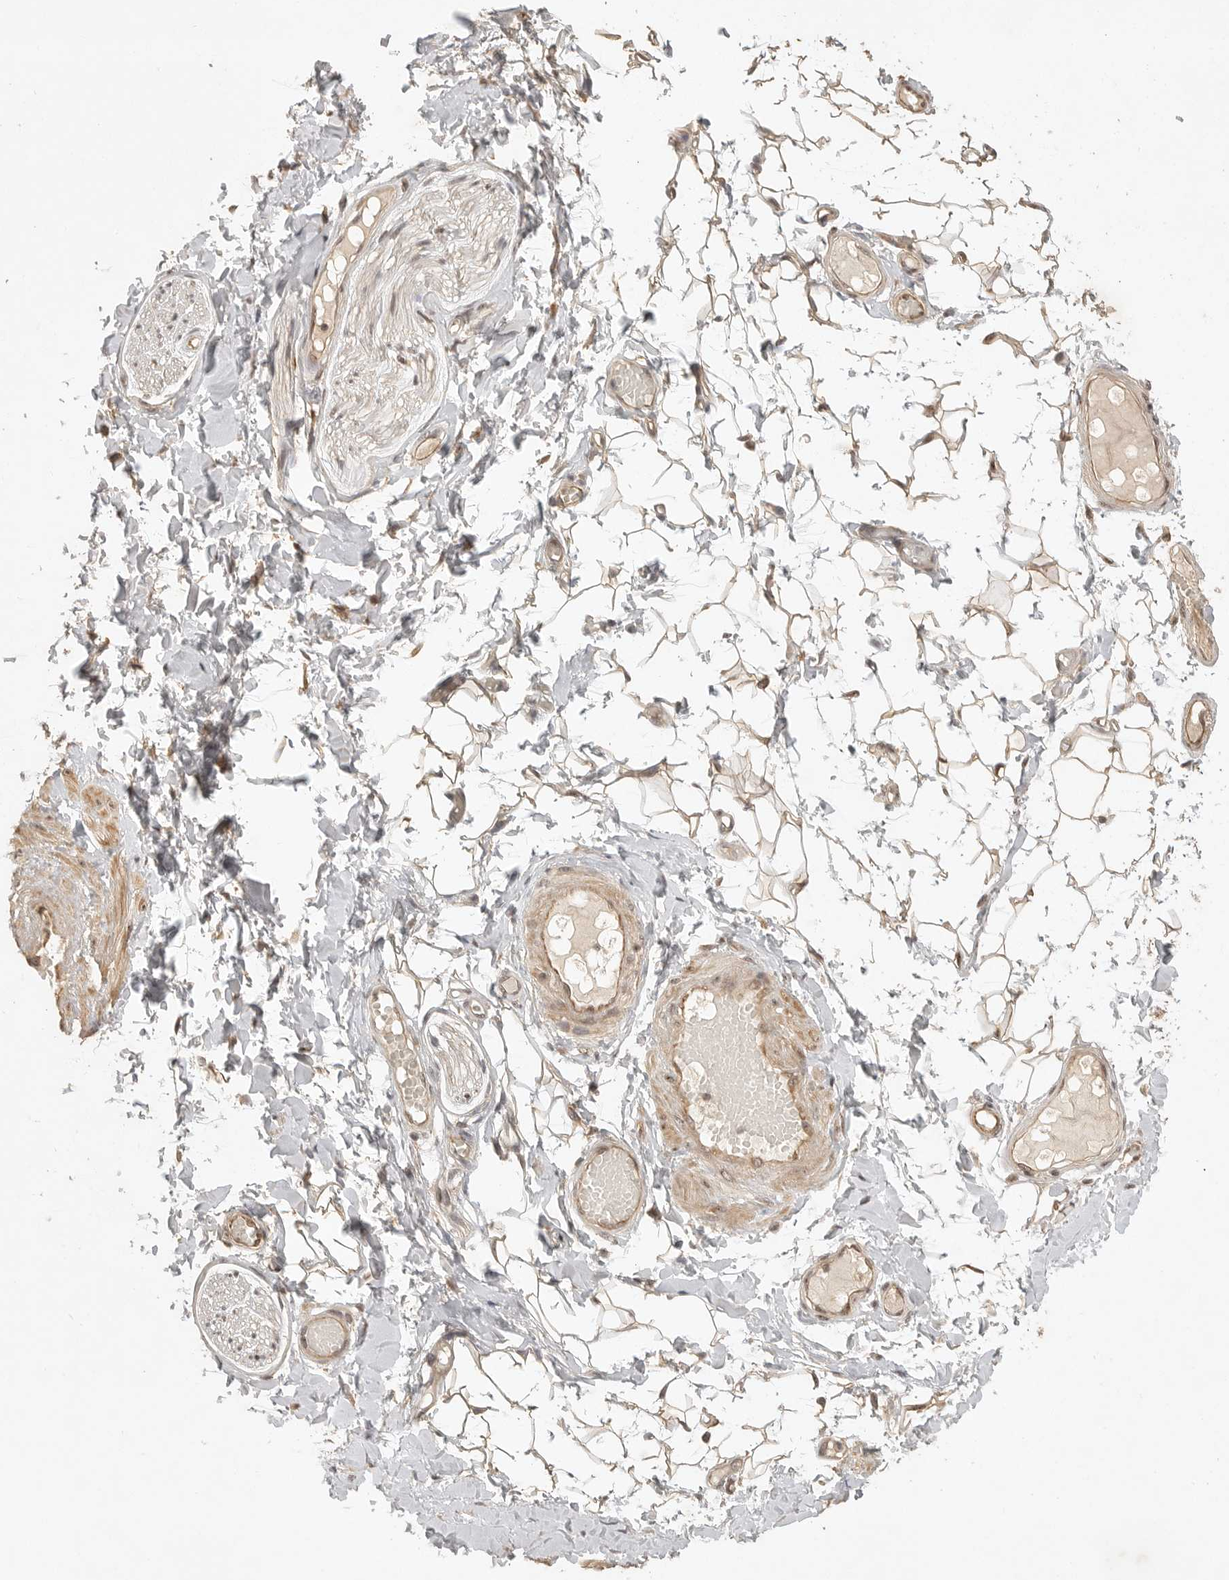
{"staining": {"intensity": "negative", "quantity": "none", "location": "none"}, "tissue": "adipose tissue", "cell_type": "Adipocytes", "image_type": "normal", "snomed": [{"axis": "morphology", "description": "Normal tissue, NOS"}, {"axis": "topography", "description": "Adipose tissue"}, {"axis": "topography", "description": "Vascular tissue"}, {"axis": "topography", "description": "Peripheral nerve tissue"}], "caption": "The image displays no staining of adipocytes in benign adipose tissue. (Immunohistochemistry (ihc), brightfield microscopy, high magnification).", "gene": "POMP", "patient": {"sex": "male", "age": 25}}